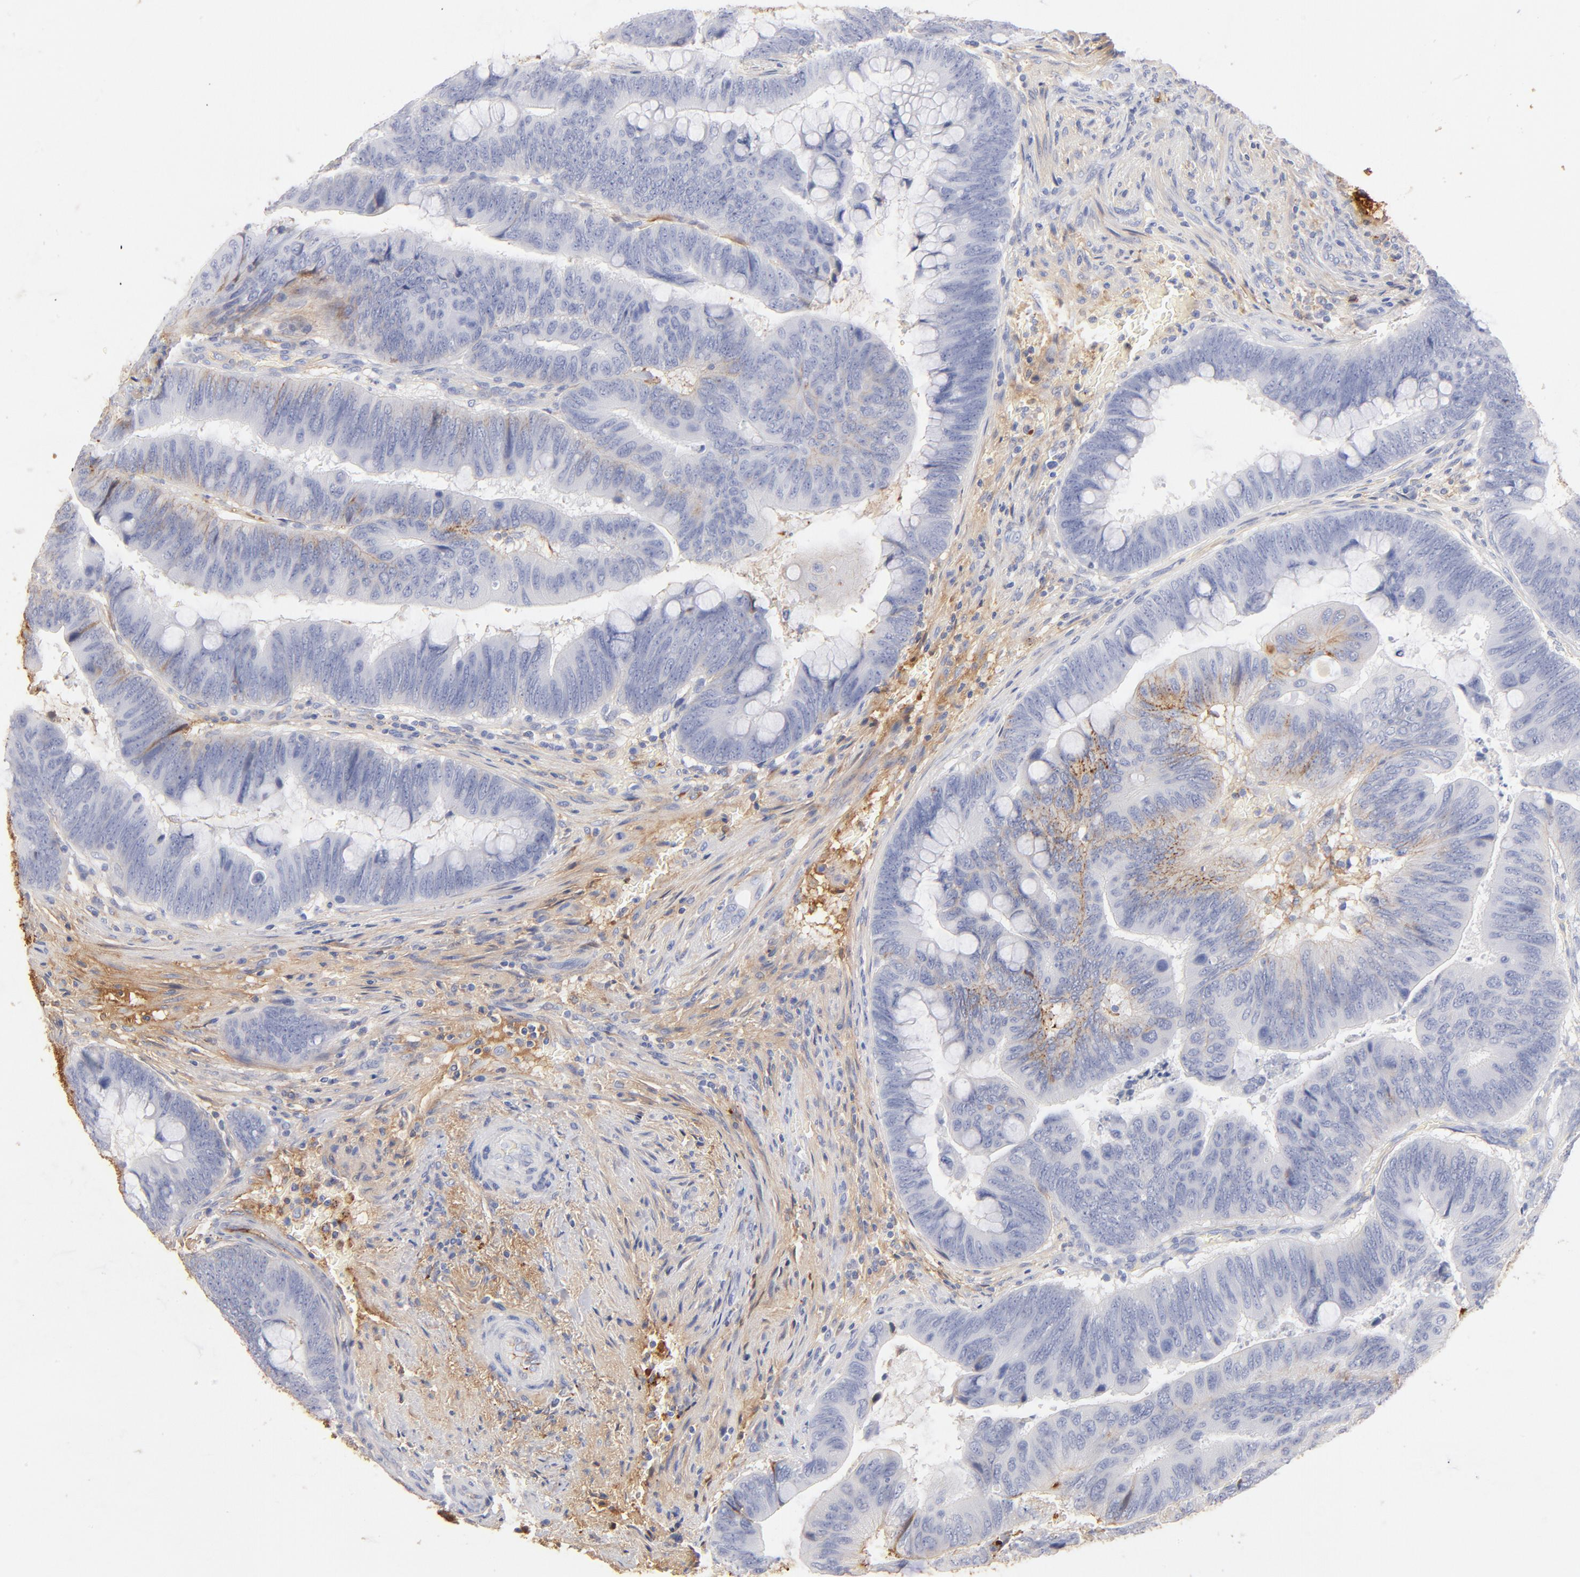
{"staining": {"intensity": "negative", "quantity": "none", "location": "none"}, "tissue": "colorectal cancer", "cell_type": "Tumor cells", "image_type": "cancer", "snomed": [{"axis": "morphology", "description": "Normal tissue, NOS"}, {"axis": "morphology", "description": "Adenocarcinoma, NOS"}, {"axis": "topography", "description": "Rectum"}], "caption": "Tumor cells show no significant positivity in colorectal cancer (adenocarcinoma).", "gene": "C3", "patient": {"sex": "male", "age": 92}}